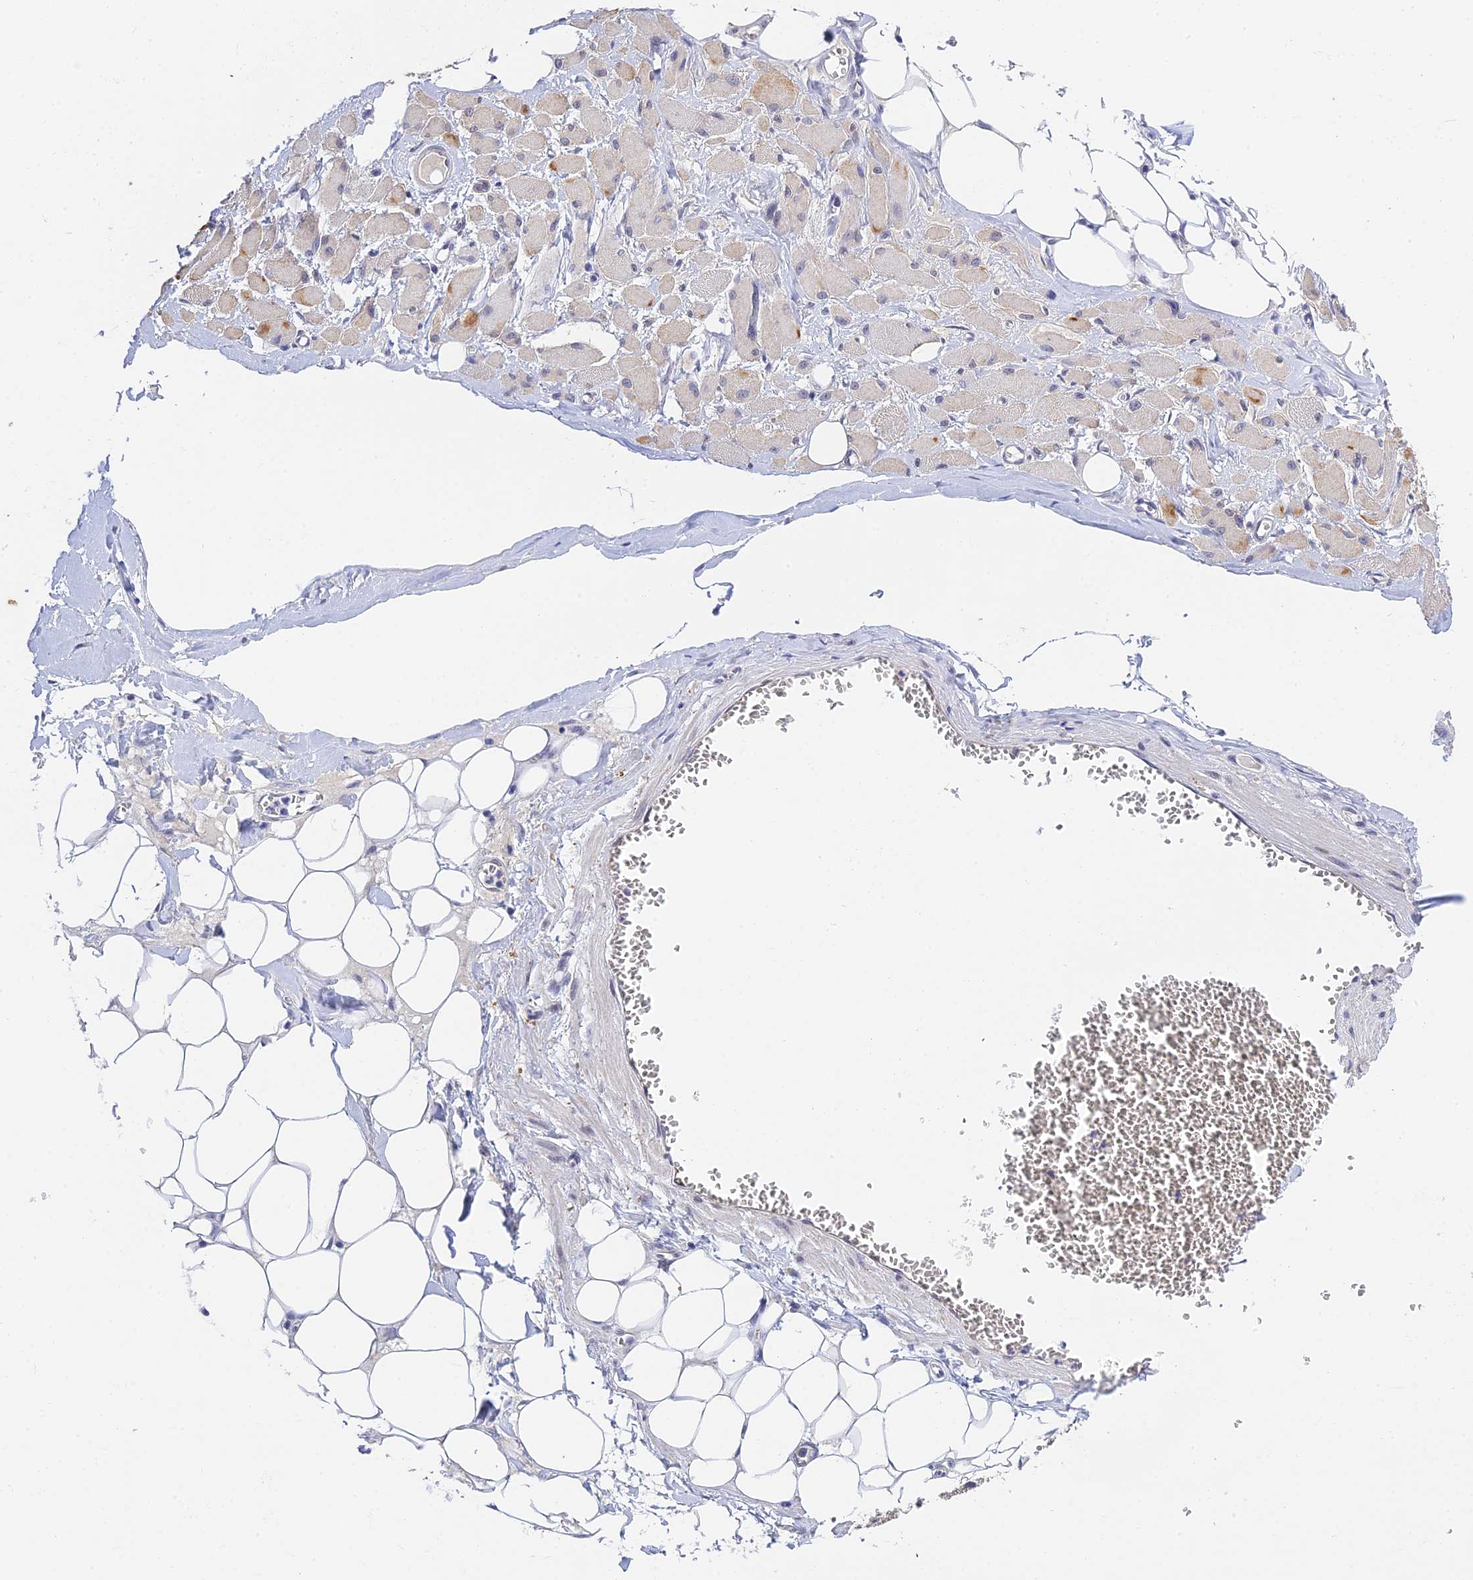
{"staining": {"intensity": "negative", "quantity": "none", "location": "none"}, "tissue": "skeletal muscle", "cell_type": "Myocytes", "image_type": "normal", "snomed": [{"axis": "morphology", "description": "Normal tissue, NOS"}, {"axis": "morphology", "description": "Basal cell carcinoma"}, {"axis": "topography", "description": "Skeletal muscle"}], "caption": "Immunohistochemistry (IHC) image of benign human skeletal muscle stained for a protein (brown), which reveals no positivity in myocytes.", "gene": "HOXB1", "patient": {"sex": "female", "age": 64}}